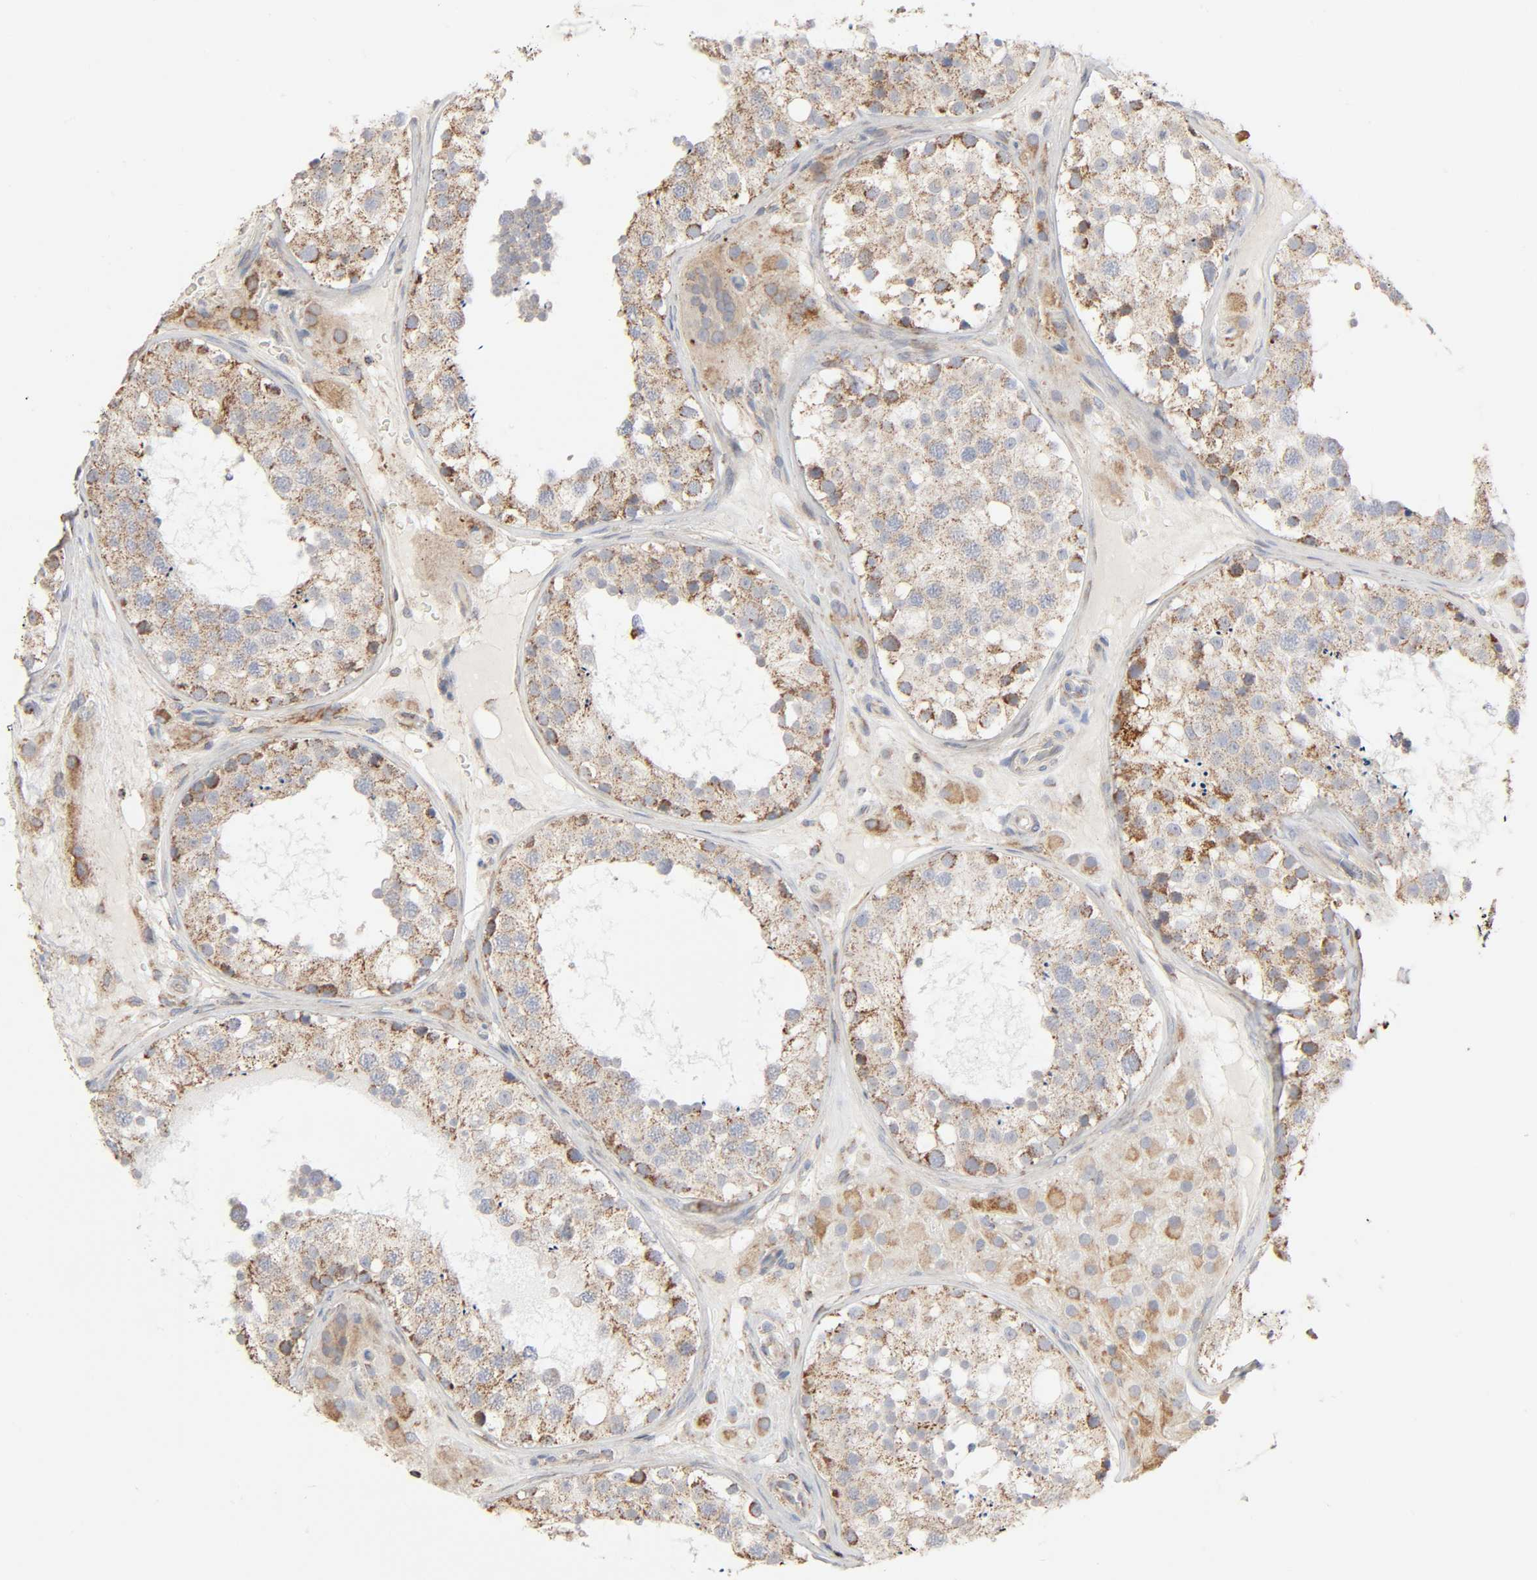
{"staining": {"intensity": "moderate", "quantity": ">75%", "location": "cytoplasmic/membranous"}, "tissue": "testis", "cell_type": "Cells in seminiferous ducts", "image_type": "normal", "snomed": [{"axis": "morphology", "description": "Normal tissue, NOS"}, {"axis": "topography", "description": "Testis"}], "caption": "Cells in seminiferous ducts demonstrate medium levels of moderate cytoplasmic/membranous expression in about >75% of cells in normal human testis.", "gene": "SYT16", "patient": {"sex": "male", "age": 26}}